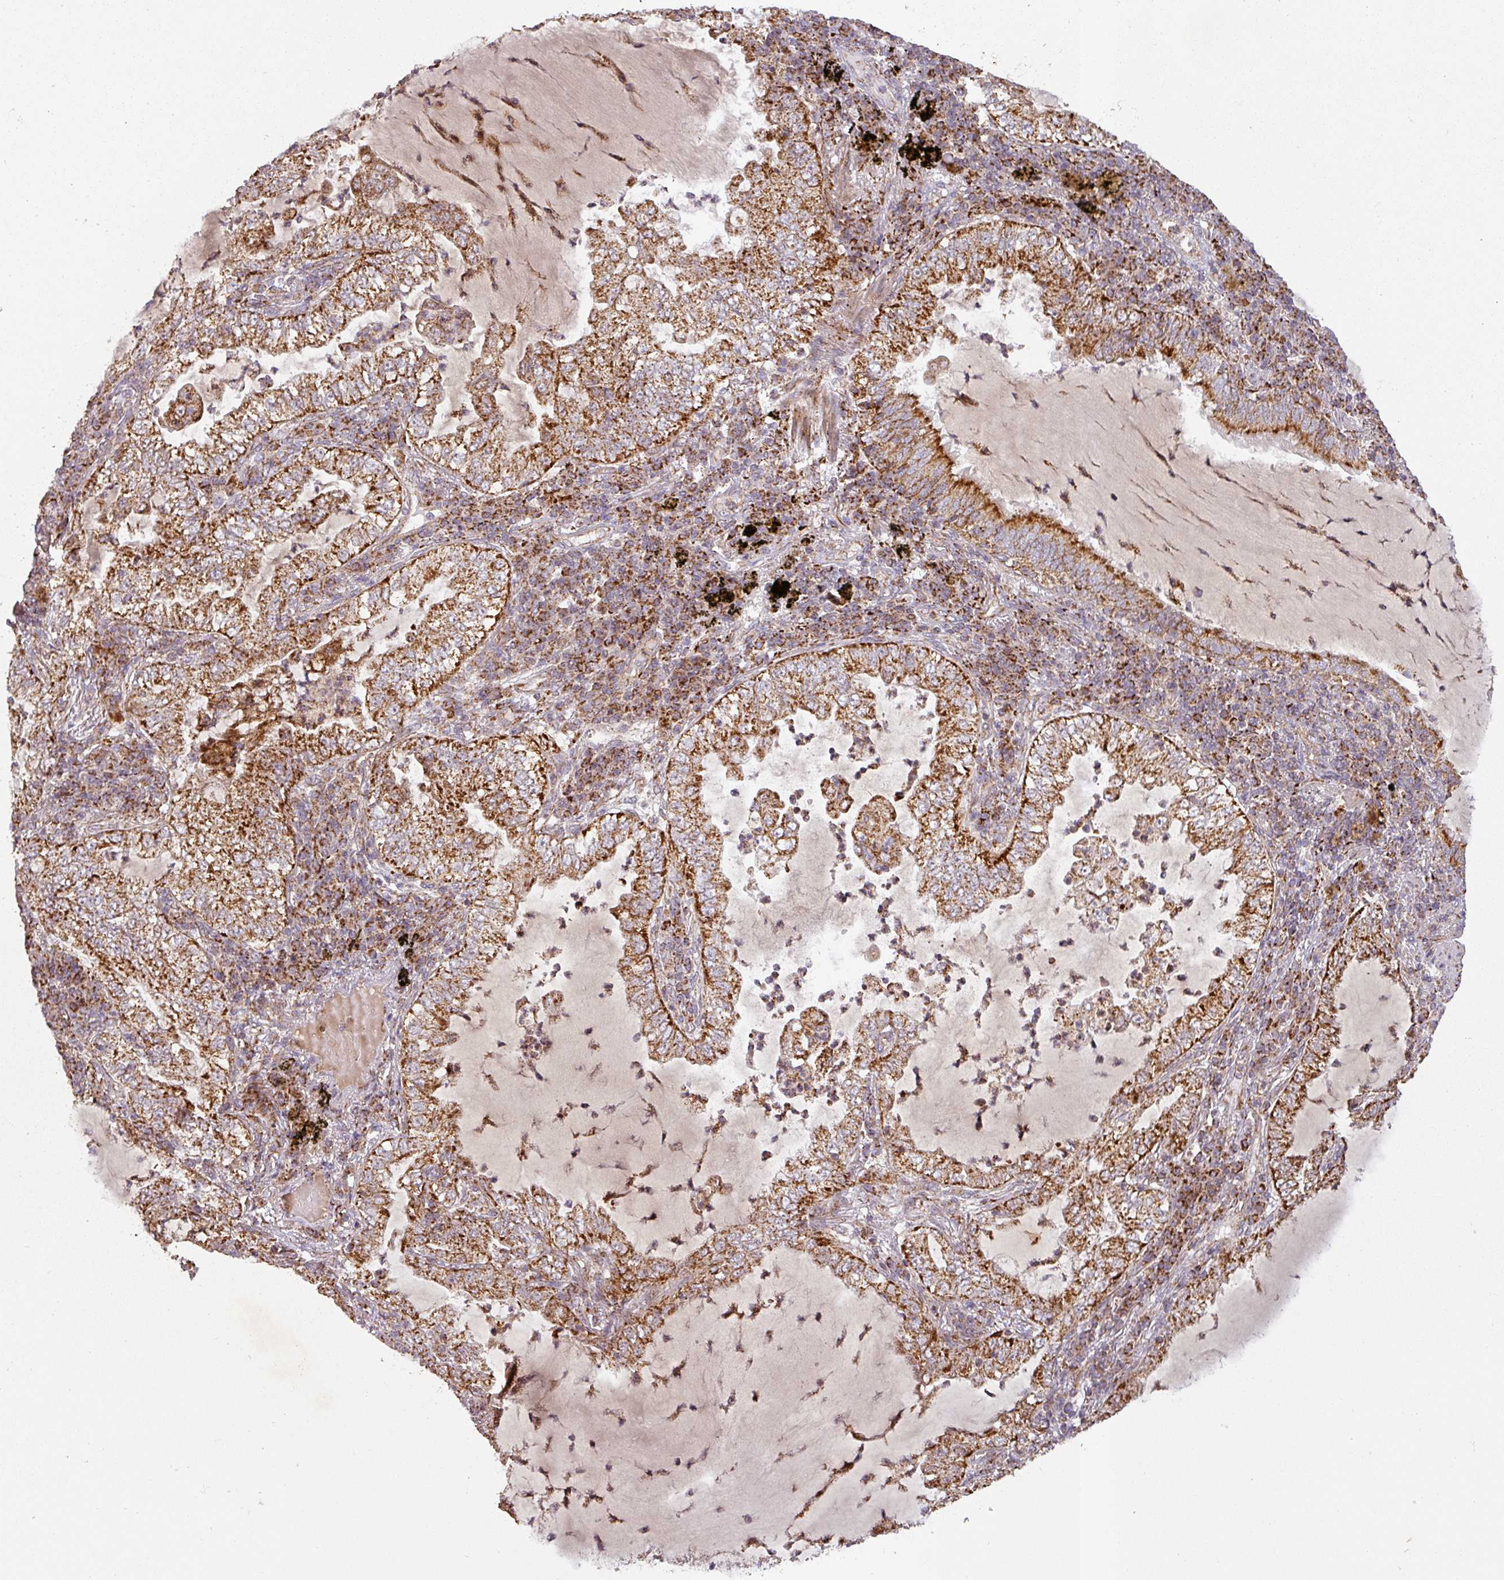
{"staining": {"intensity": "strong", "quantity": ">75%", "location": "cytoplasmic/membranous"}, "tissue": "lung cancer", "cell_type": "Tumor cells", "image_type": "cancer", "snomed": [{"axis": "morphology", "description": "Adenocarcinoma, NOS"}, {"axis": "topography", "description": "Lung"}], "caption": "Tumor cells reveal high levels of strong cytoplasmic/membranous staining in about >75% of cells in human adenocarcinoma (lung). The protein is shown in brown color, while the nuclei are stained blue.", "gene": "GPD2", "patient": {"sex": "female", "age": 73}}